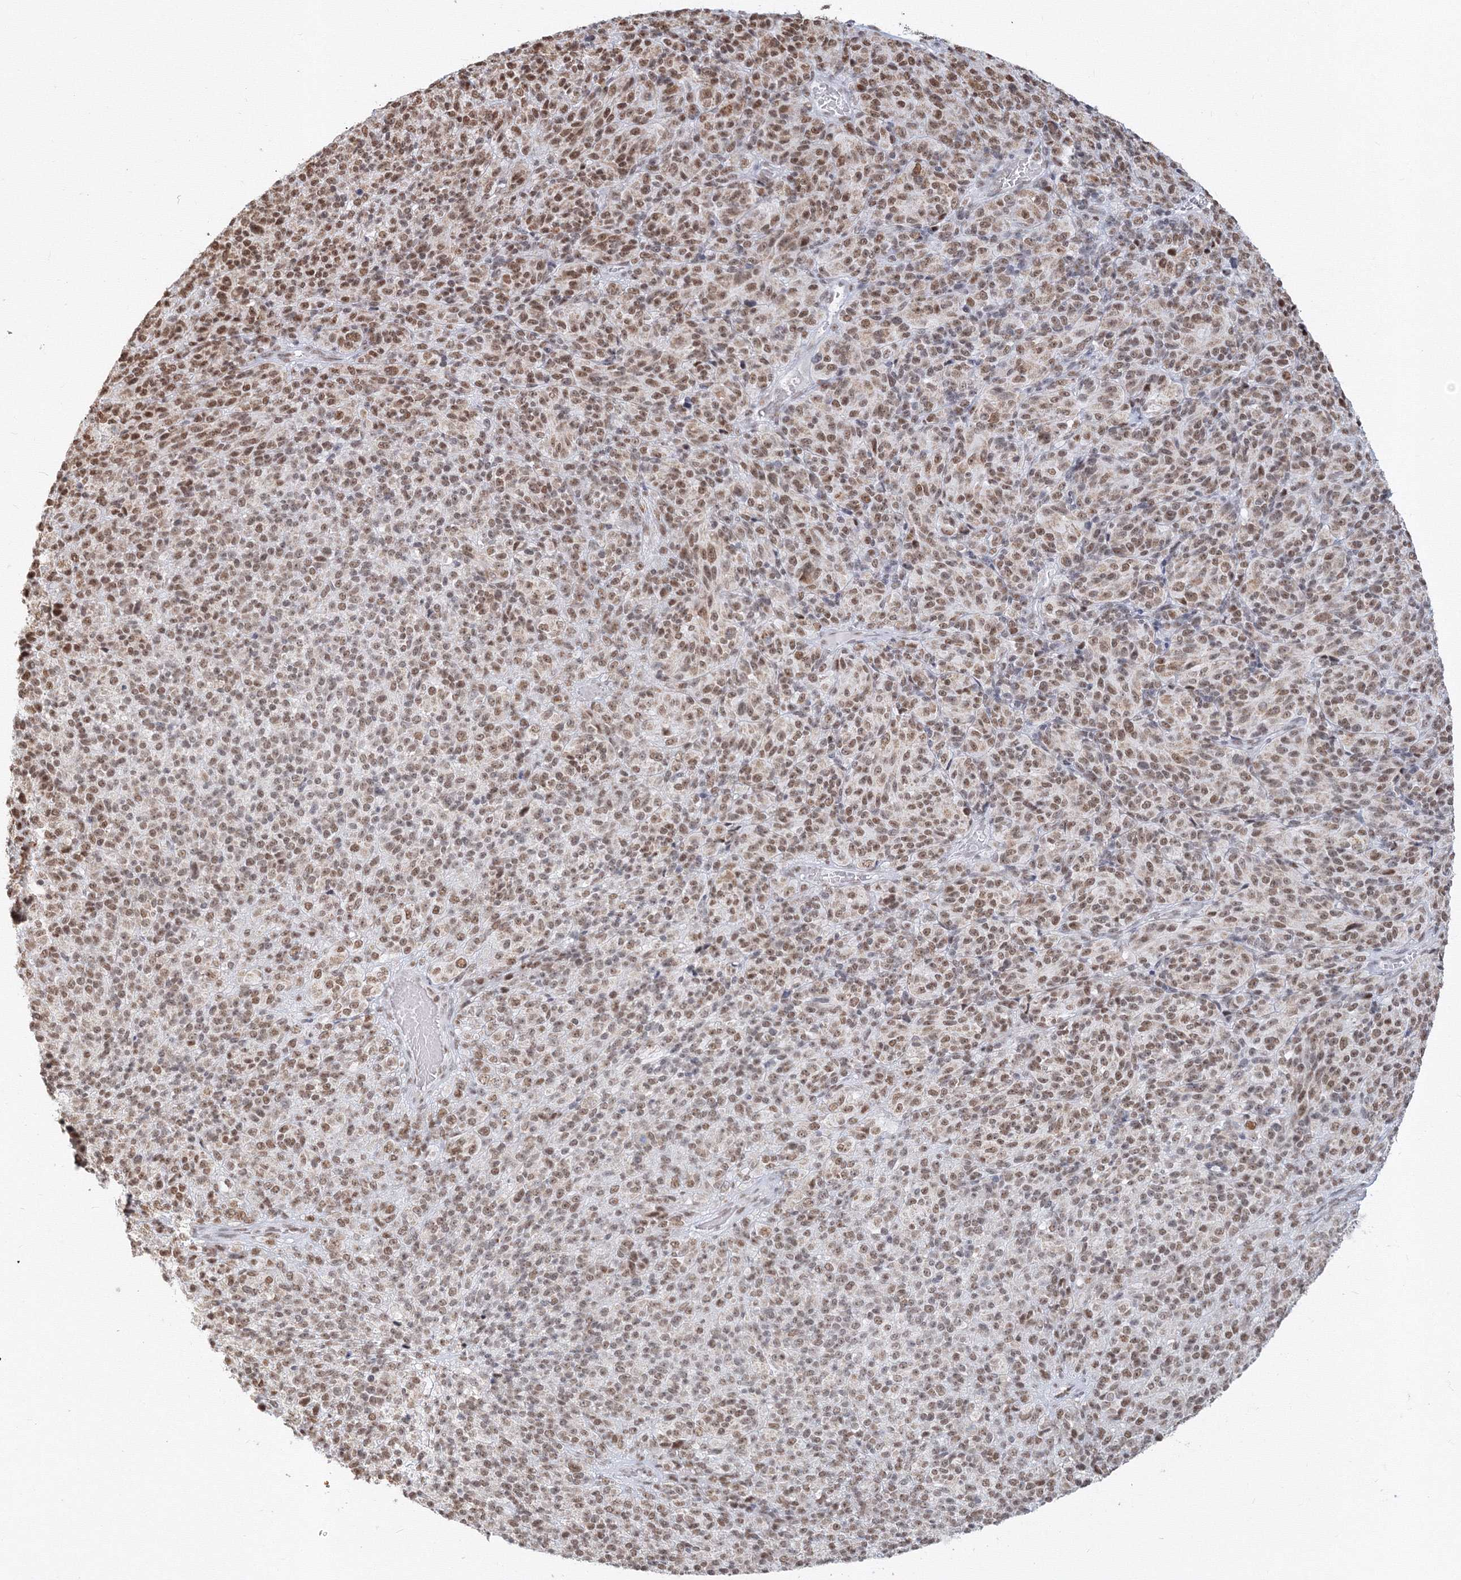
{"staining": {"intensity": "moderate", "quantity": ">75%", "location": "nuclear"}, "tissue": "melanoma", "cell_type": "Tumor cells", "image_type": "cancer", "snomed": [{"axis": "morphology", "description": "Malignant melanoma, Metastatic site"}, {"axis": "topography", "description": "Brain"}], "caption": "Brown immunohistochemical staining in human melanoma exhibits moderate nuclear positivity in approximately >75% of tumor cells.", "gene": "PPP4R2", "patient": {"sex": "female", "age": 56}}